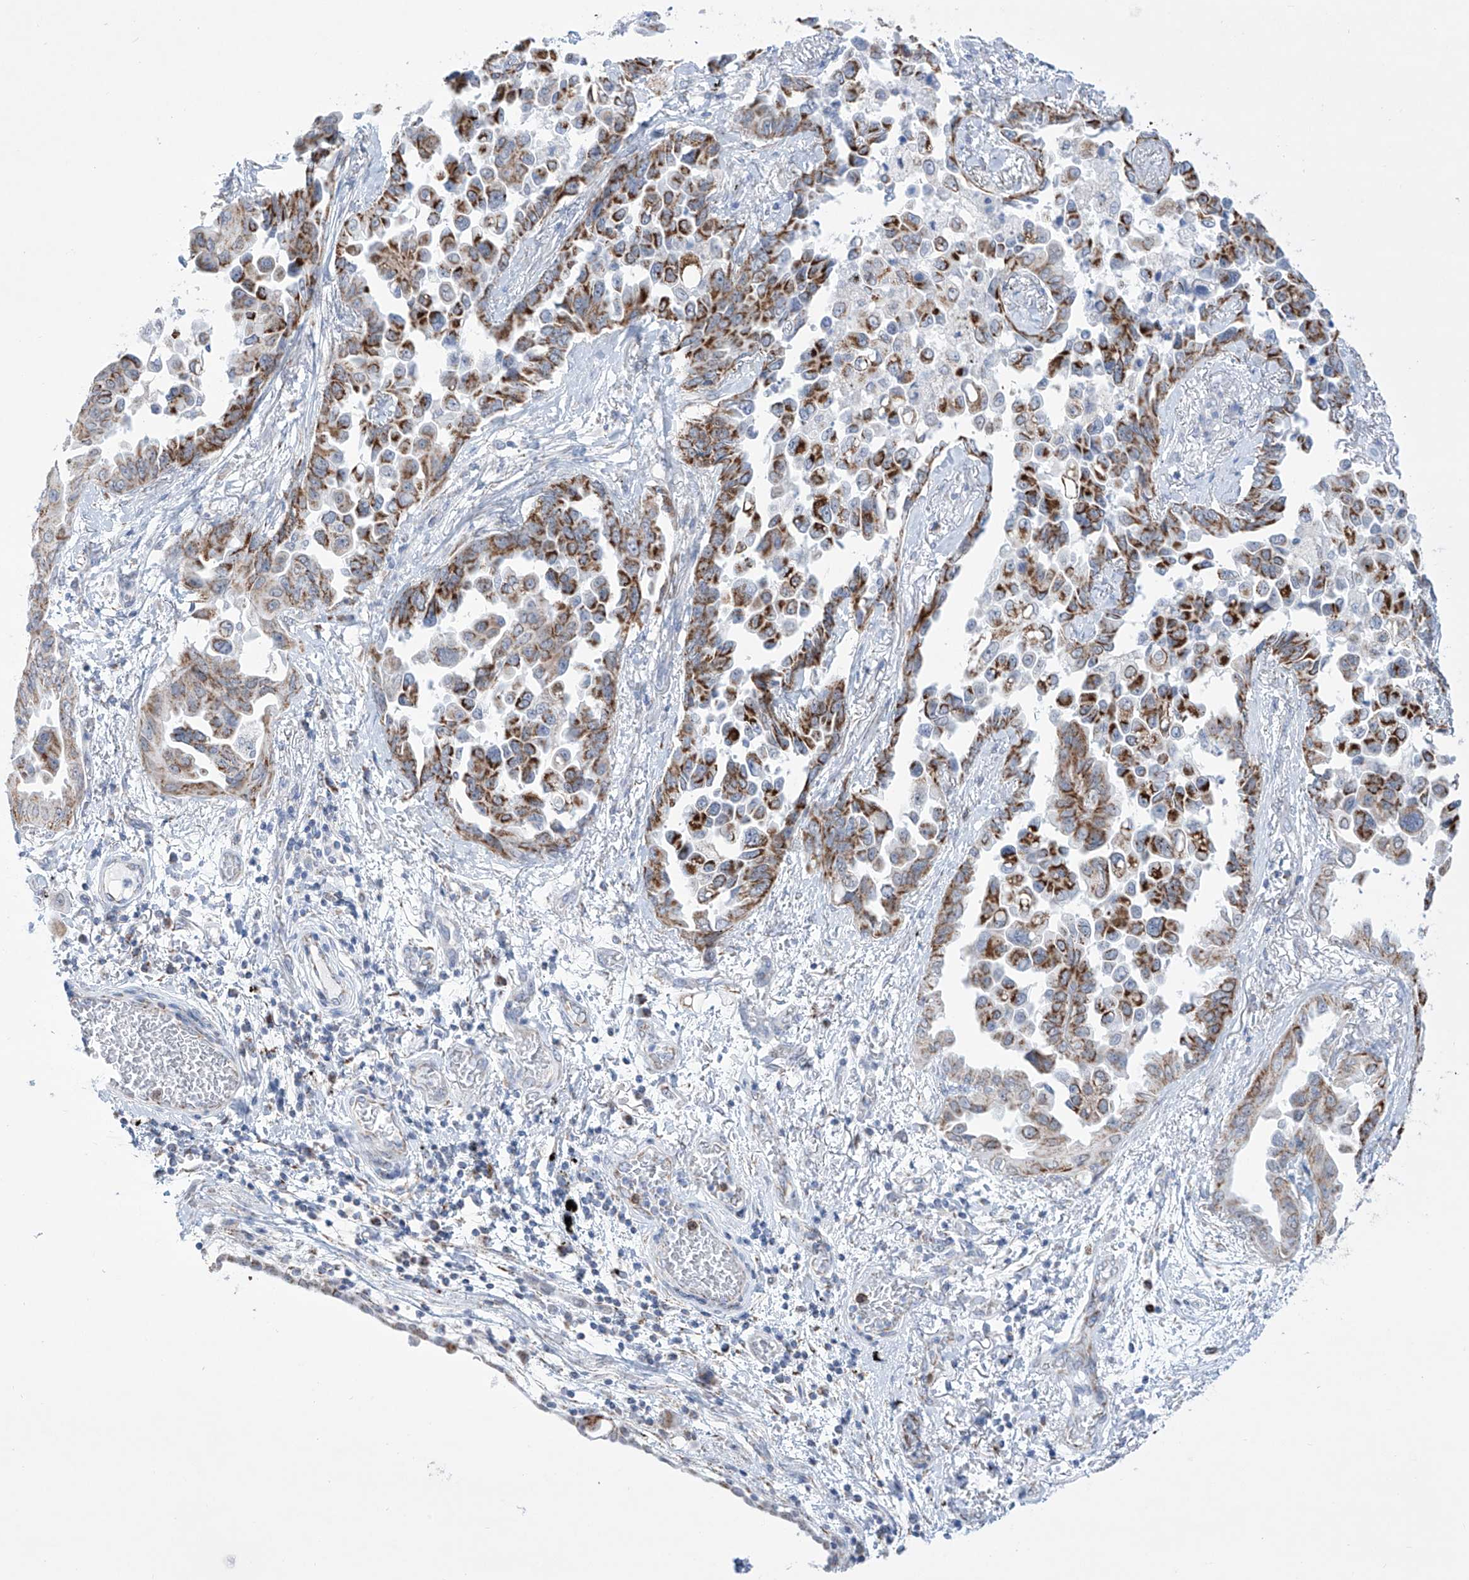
{"staining": {"intensity": "strong", "quantity": ">75%", "location": "cytoplasmic/membranous"}, "tissue": "lung cancer", "cell_type": "Tumor cells", "image_type": "cancer", "snomed": [{"axis": "morphology", "description": "Adenocarcinoma, NOS"}, {"axis": "topography", "description": "Lung"}], "caption": "Immunohistochemistry photomicrograph of lung cancer (adenocarcinoma) stained for a protein (brown), which displays high levels of strong cytoplasmic/membranous expression in approximately >75% of tumor cells.", "gene": "ALDH6A1", "patient": {"sex": "female", "age": 67}}